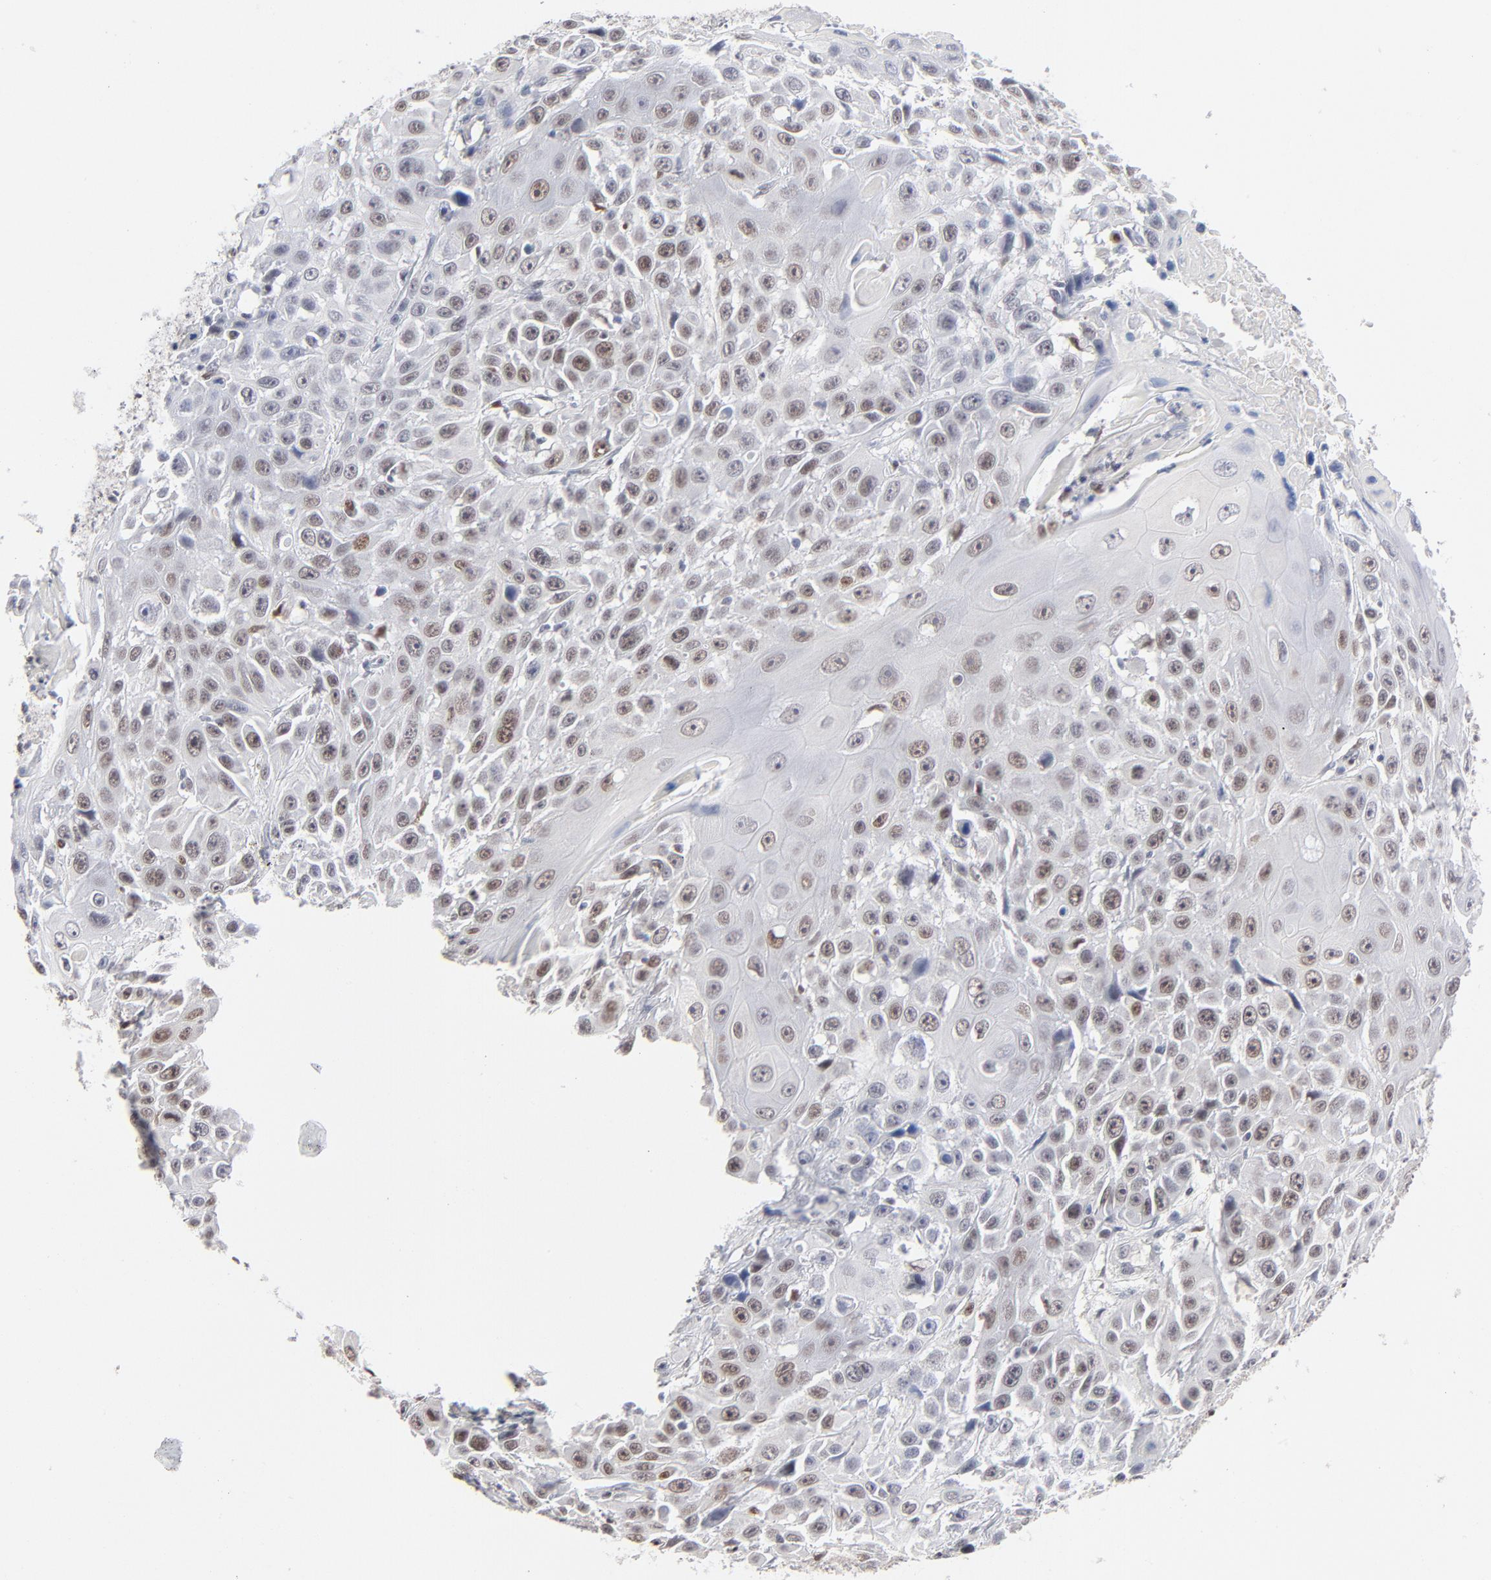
{"staining": {"intensity": "negative", "quantity": "none", "location": "none"}, "tissue": "cervical cancer", "cell_type": "Tumor cells", "image_type": "cancer", "snomed": [{"axis": "morphology", "description": "Squamous cell carcinoma, NOS"}, {"axis": "topography", "description": "Cervix"}], "caption": "Tumor cells are negative for brown protein staining in cervical cancer.", "gene": "MAX", "patient": {"sex": "female", "age": 39}}